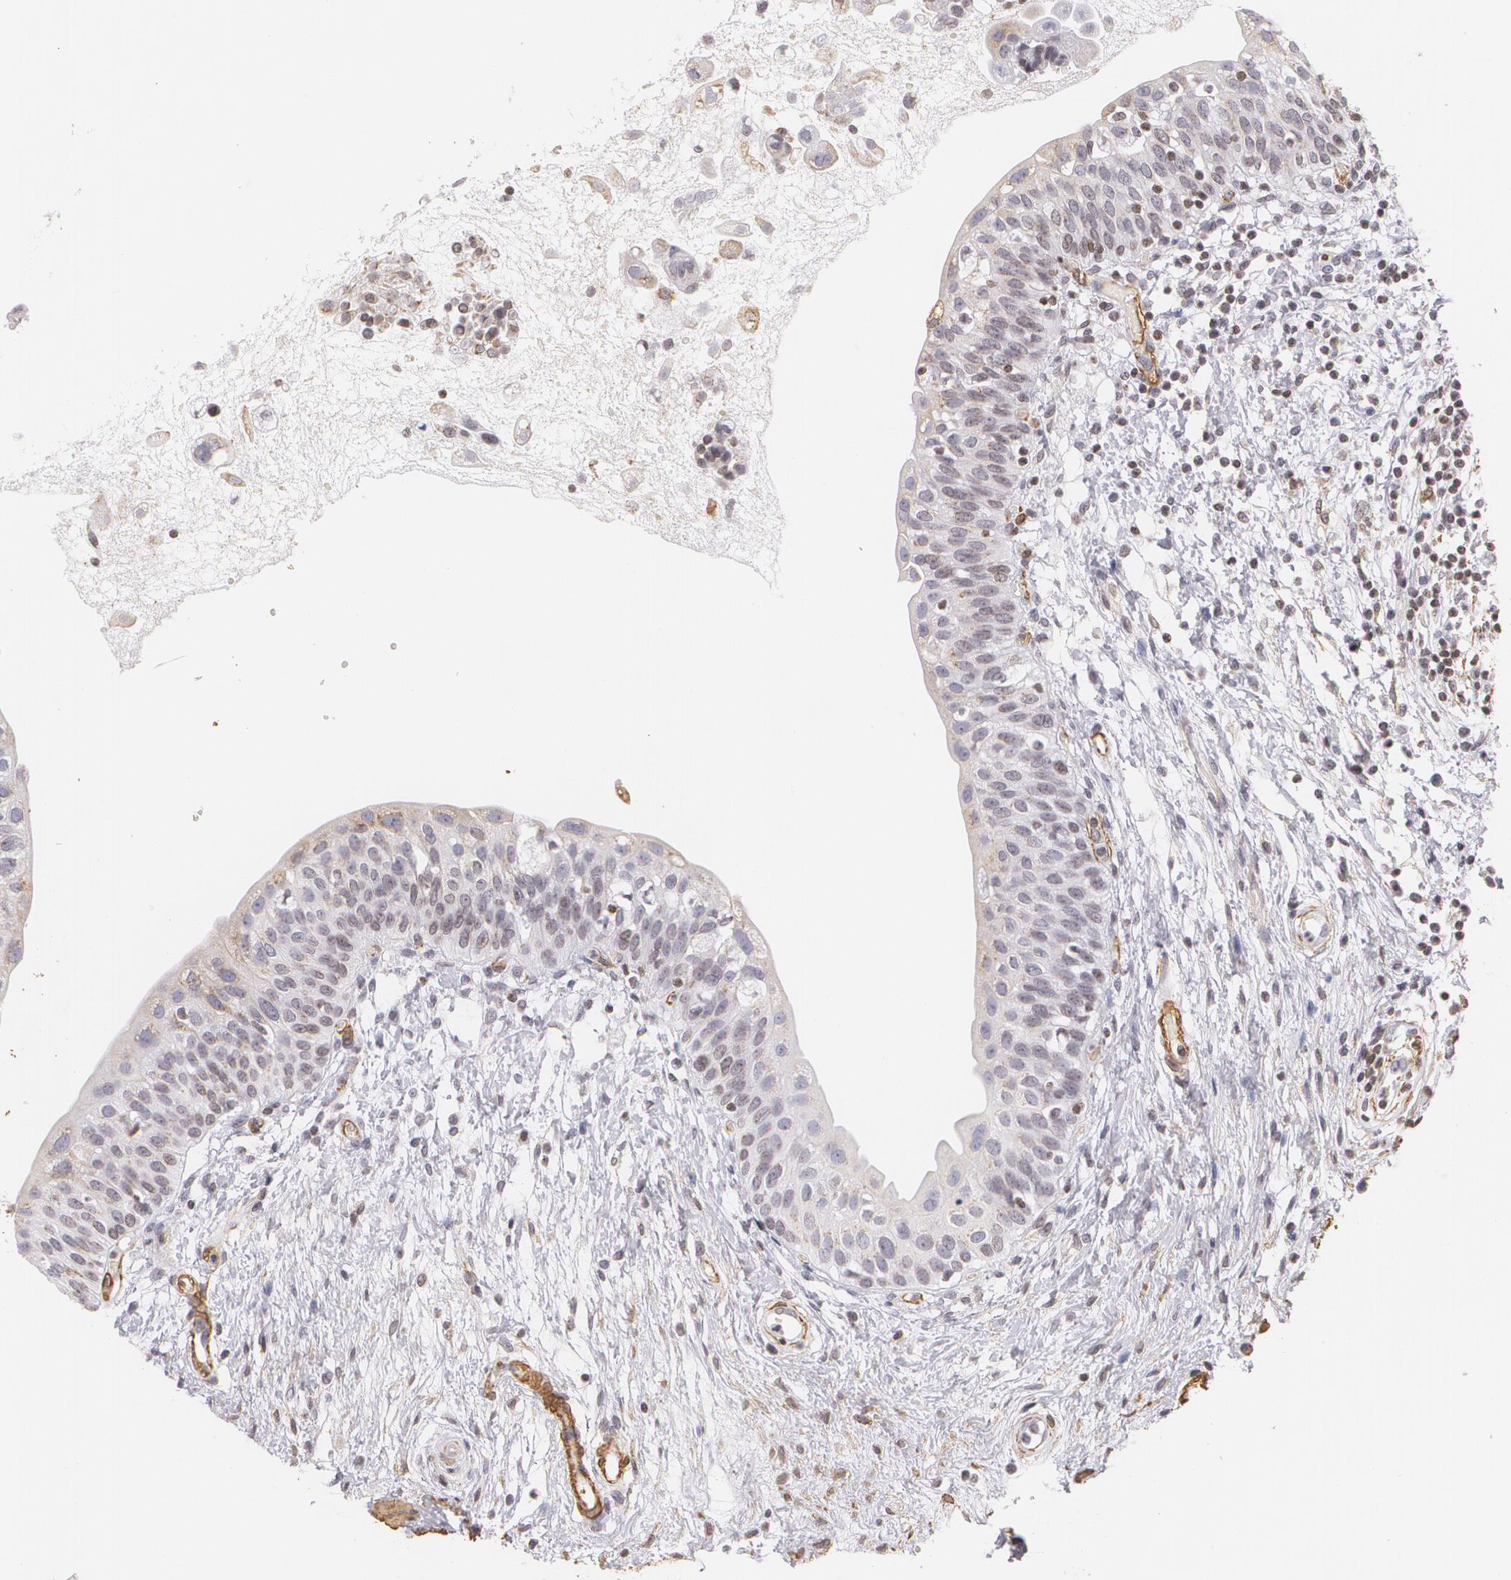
{"staining": {"intensity": "weak", "quantity": "25%-75%", "location": "cytoplasmic/membranous"}, "tissue": "urinary bladder", "cell_type": "Urothelial cells", "image_type": "normal", "snomed": [{"axis": "morphology", "description": "Normal tissue, NOS"}, {"axis": "topography", "description": "Urinary bladder"}], "caption": "Immunohistochemistry micrograph of normal urinary bladder: urinary bladder stained using immunohistochemistry demonstrates low levels of weak protein expression localized specifically in the cytoplasmic/membranous of urothelial cells, appearing as a cytoplasmic/membranous brown color.", "gene": "VAMP1", "patient": {"sex": "female", "age": 55}}